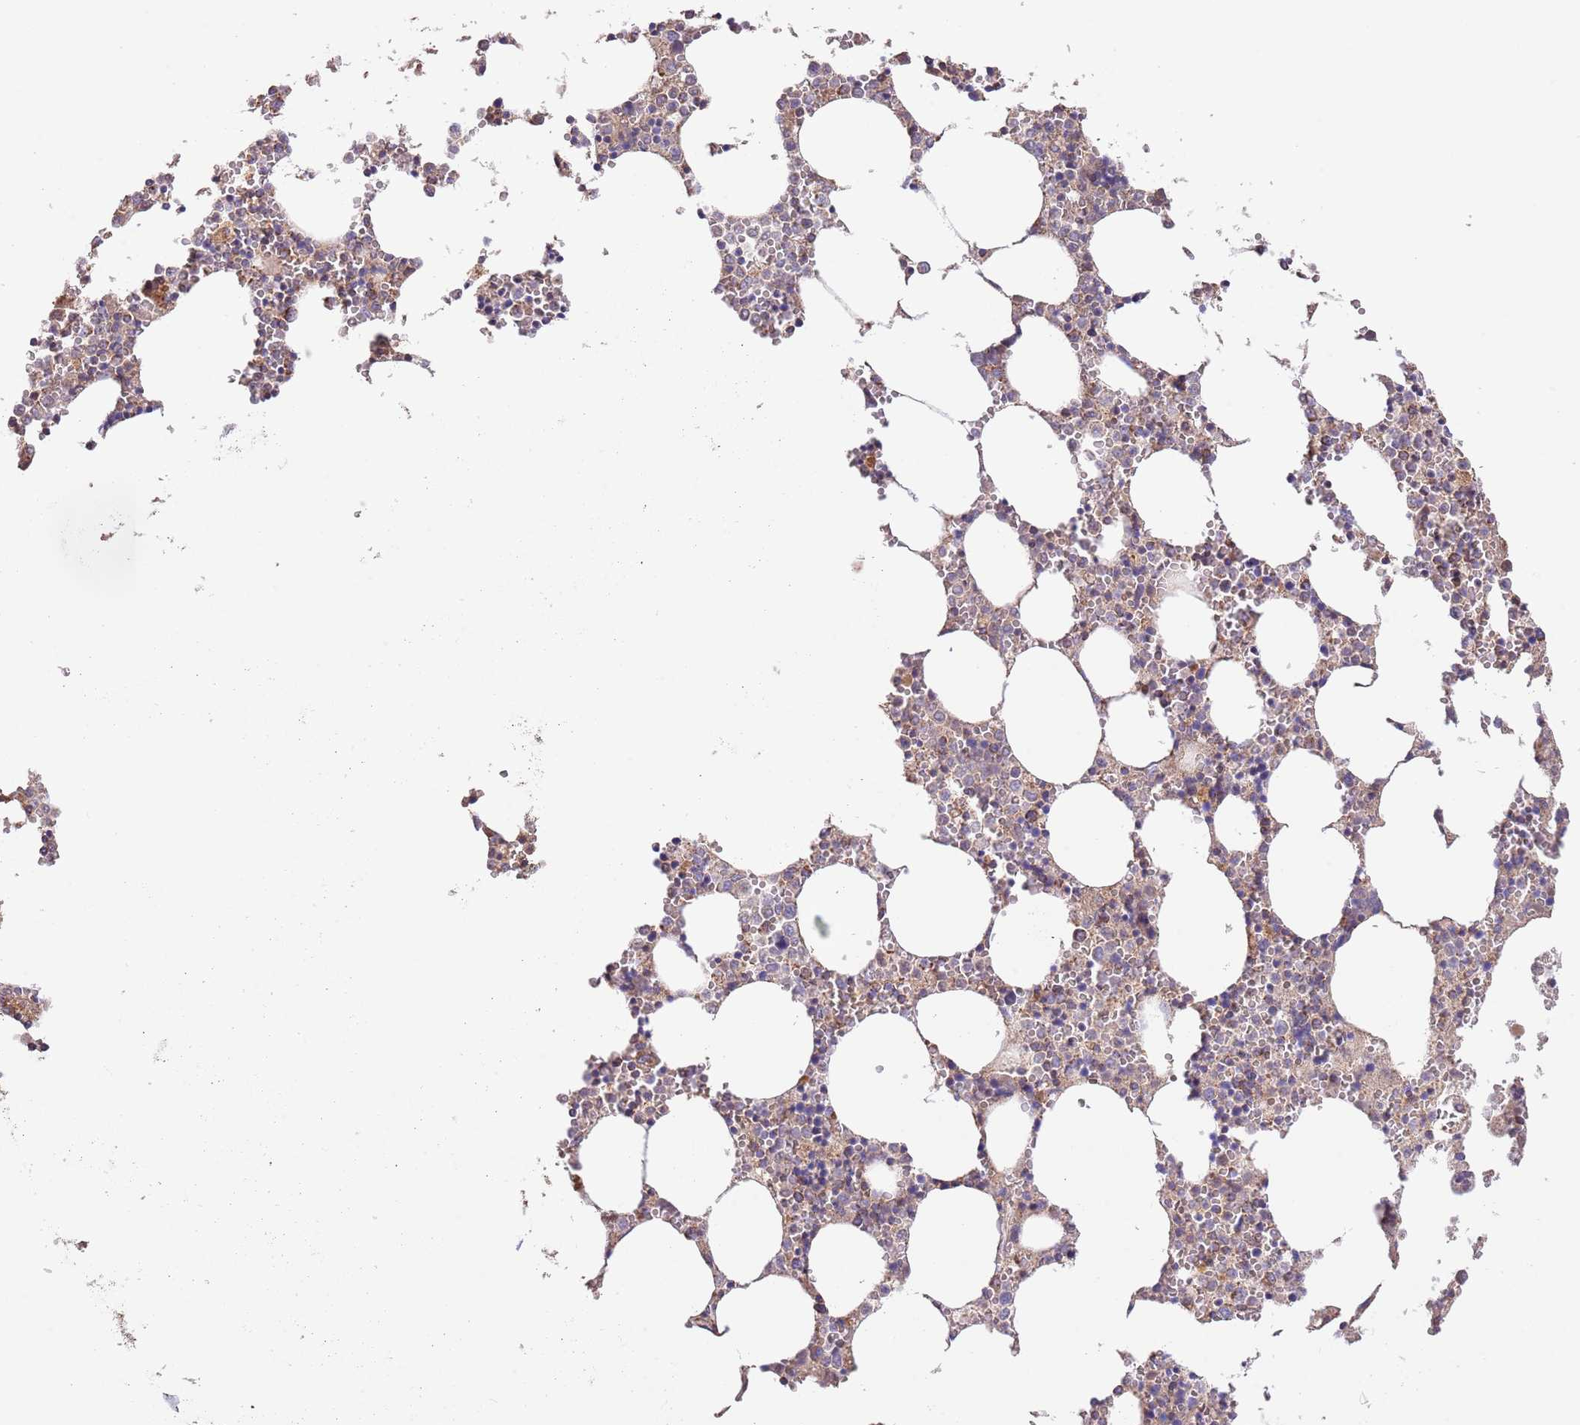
{"staining": {"intensity": "moderate", "quantity": "25%-75%", "location": "cytoplasmic/membranous"}, "tissue": "bone marrow", "cell_type": "Hematopoietic cells", "image_type": "normal", "snomed": [{"axis": "morphology", "description": "Normal tissue, NOS"}, {"axis": "topography", "description": "Bone marrow"}], "caption": "Protein analysis of unremarkable bone marrow shows moderate cytoplasmic/membranous positivity in about 25%-75% of hematopoietic cells. (IHC, brightfield microscopy, high magnification).", "gene": "DNAJA3", "patient": {"sex": "female", "age": 64}}